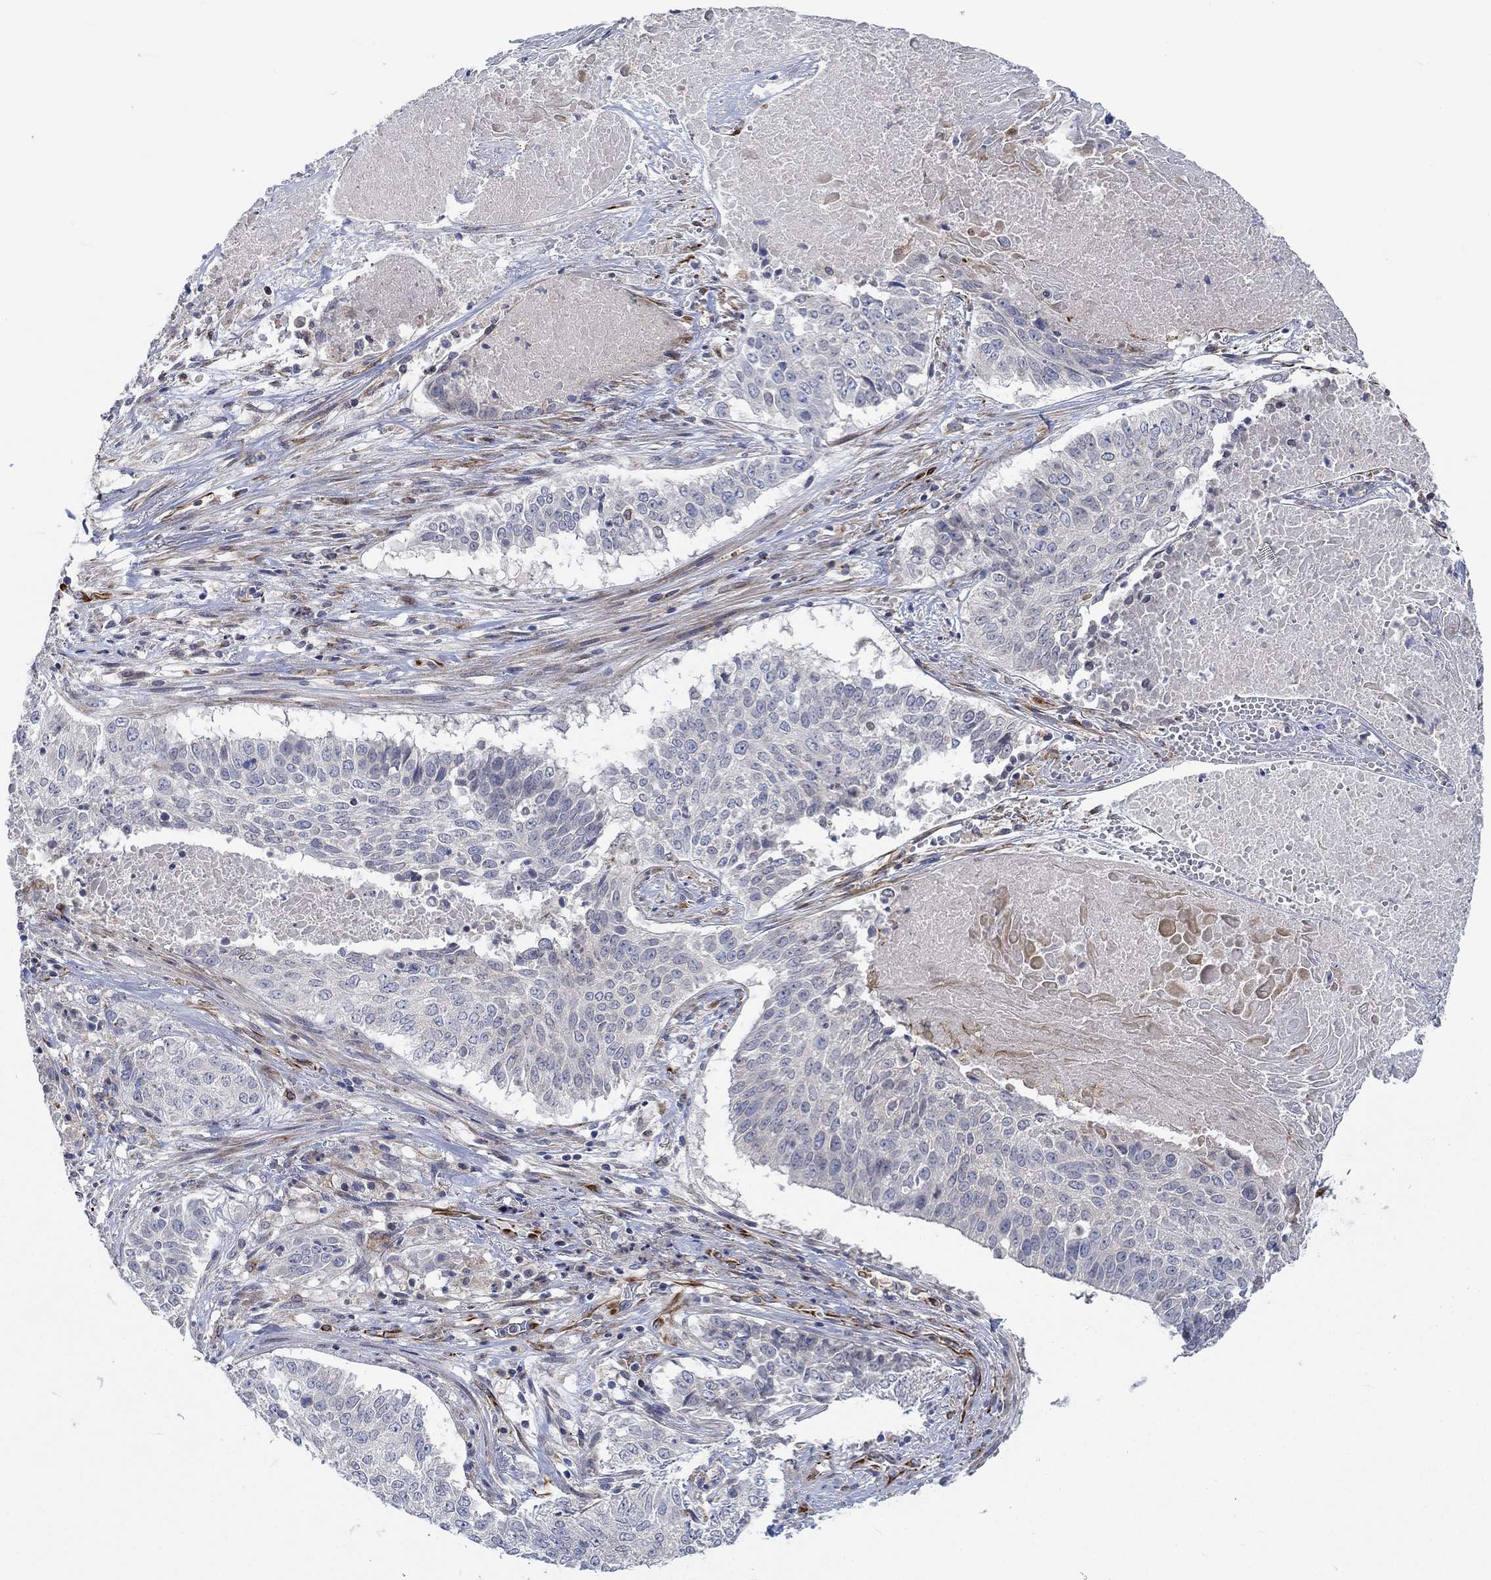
{"staining": {"intensity": "negative", "quantity": "none", "location": "none"}, "tissue": "lung cancer", "cell_type": "Tumor cells", "image_type": "cancer", "snomed": [{"axis": "morphology", "description": "Squamous cell carcinoma, NOS"}, {"axis": "topography", "description": "Lung"}], "caption": "Tumor cells are negative for protein expression in human lung squamous cell carcinoma.", "gene": "CAMK1D", "patient": {"sex": "male", "age": 64}}